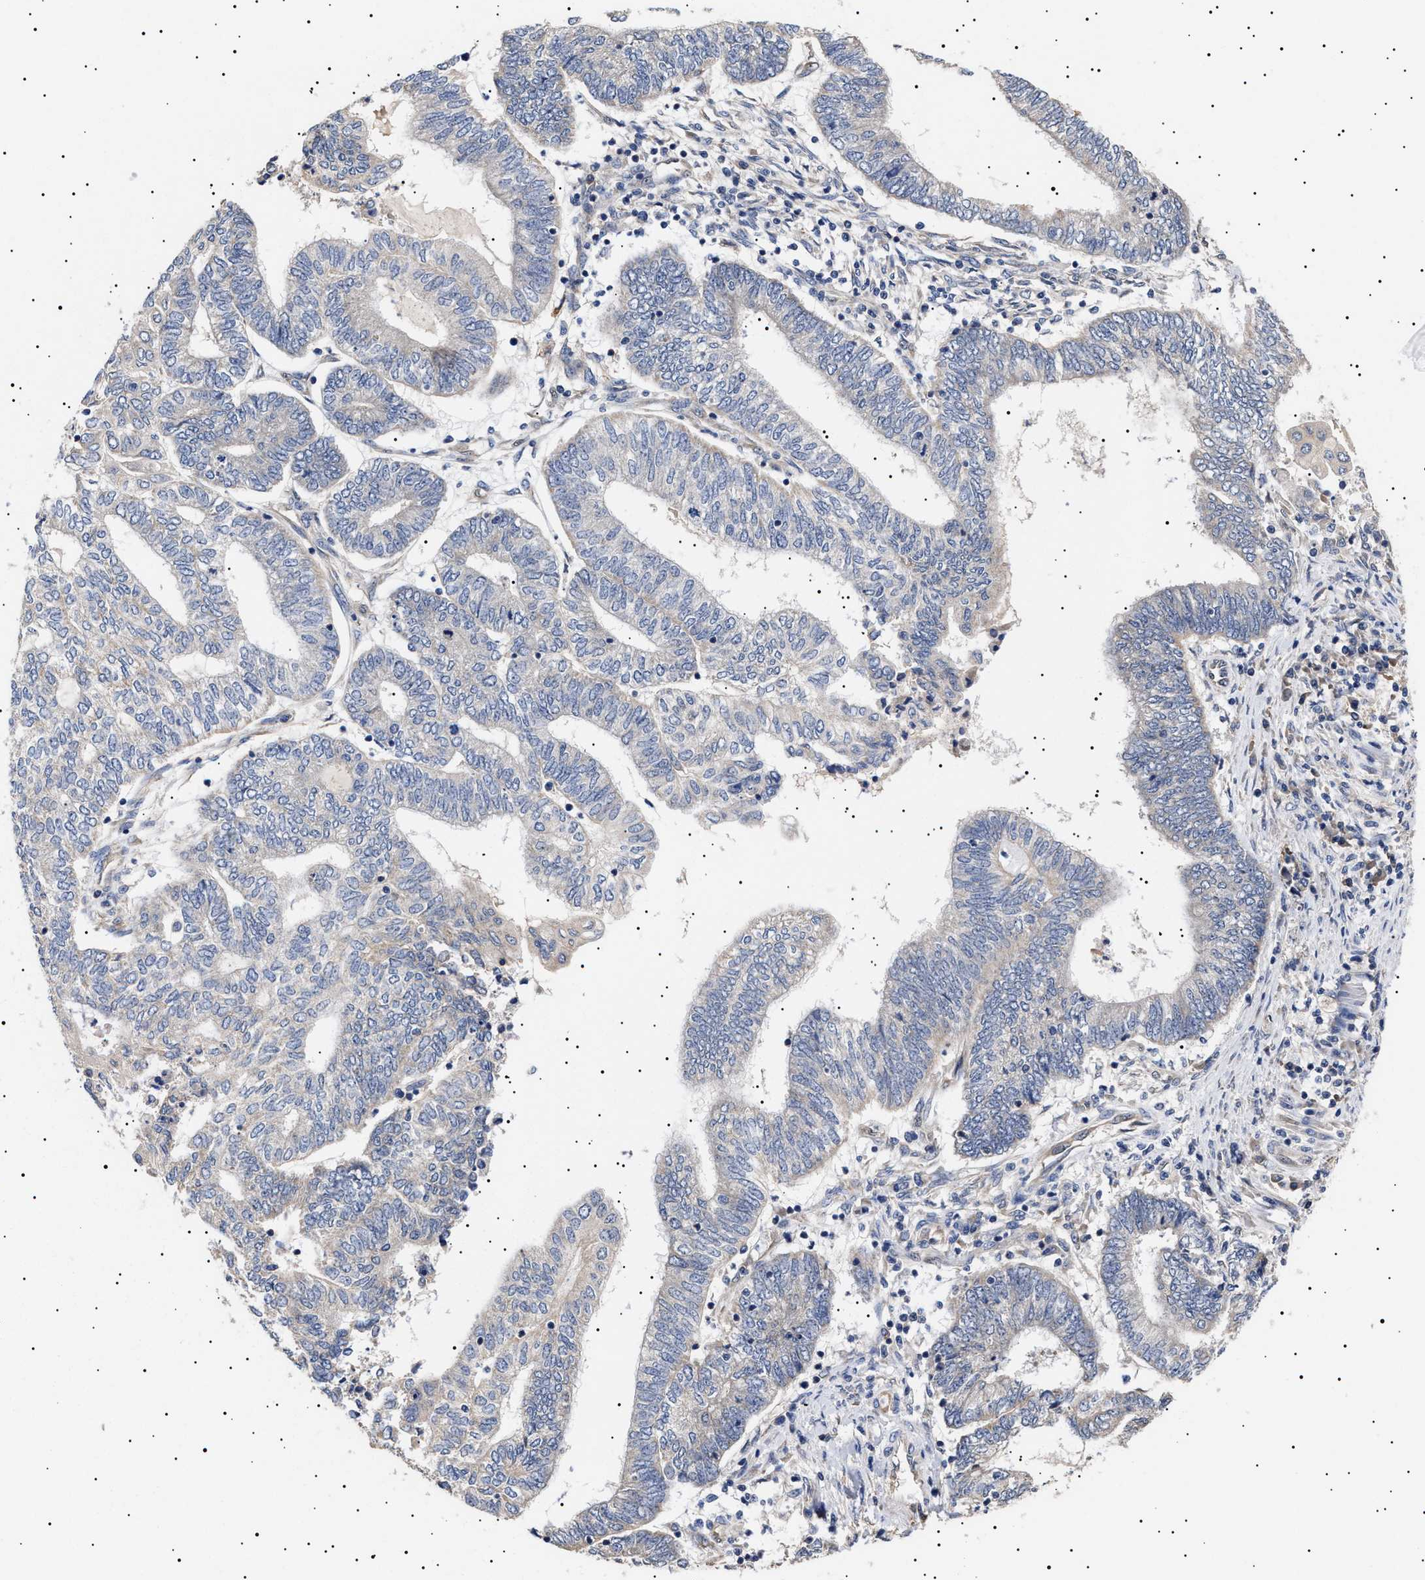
{"staining": {"intensity": "negative", "quantity": "none", "location": "none"}, "tissue": "endometrial cancer", "cell_type": "Tumor cells", "image_type": "cancer", "snomed": [{"axis": "morphology", "description": "Adenocarcinoma, NOS"}, {"axis": "topography", "description": "Uterus"}, {"axis": "topography", "description": "Endometrium"}], "caption": "An IHC photomicrograph of endometrial cancer (adenocarcinoma) is shown. There is no staining in tumor cells of endometrial cancer (adenocarcinoma).", "gene": "KRBA1", "patient": {"sex": "female", "age": 70}}